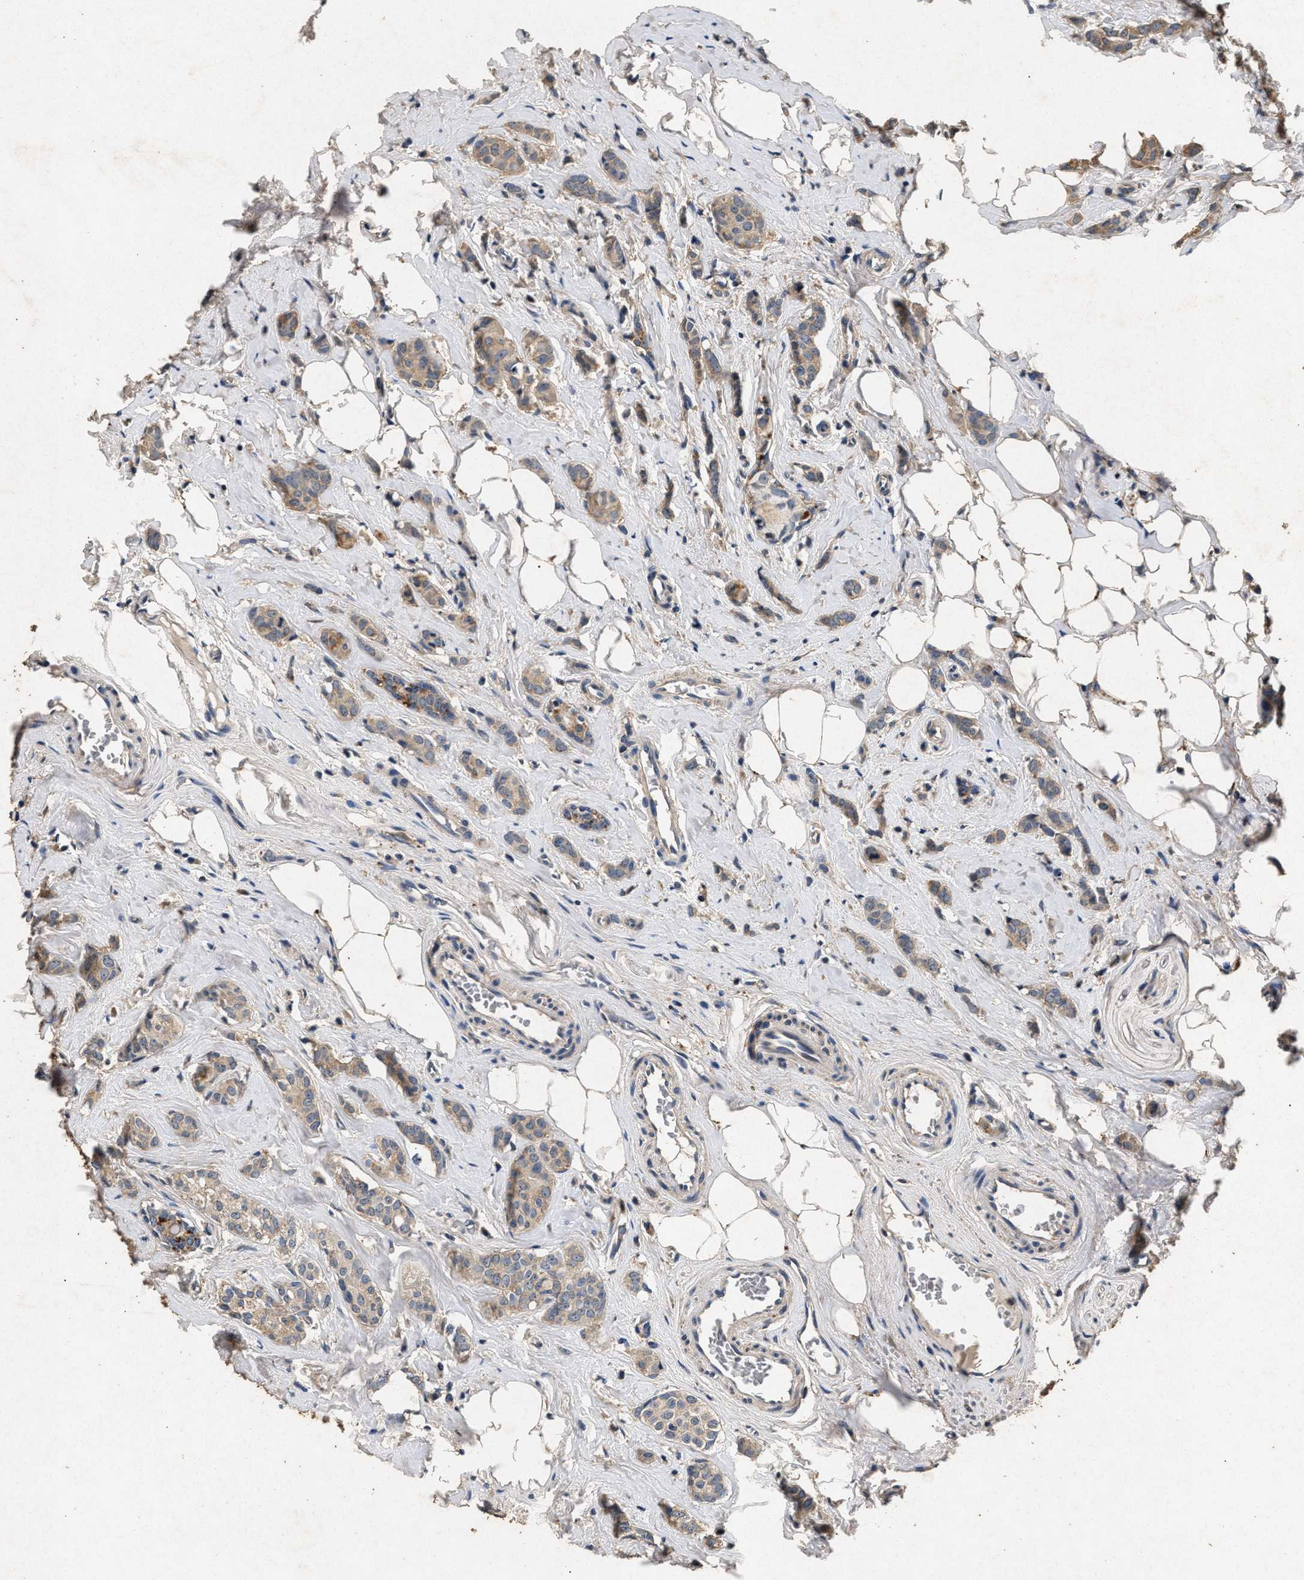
{"staining": {"intensity": "weak", "quantity": ">75%", "location": "cytoplasmic/membranous"}, "tissue": "breast cancer", "cell_type": "Tumor cells", "image_type": "cancer", "snomed": [{"axis": "morphology", "description": "Lobular carcinoma"}, {"axis": "topography", "description": "Breast"}], "caption": "Immunohistochemical staining of breast cancer shows low levels of weak cytoplasmic/membranous staining in about >75% of tumor cells. Using DAB (3,3'-diaminobenzidine) (brown) and hematoxylin (blue) stains, captured at high magnification using brightfield microscopy.", "gene": "PPP1CC", "patient": {"sex": "female", "age": 60}}